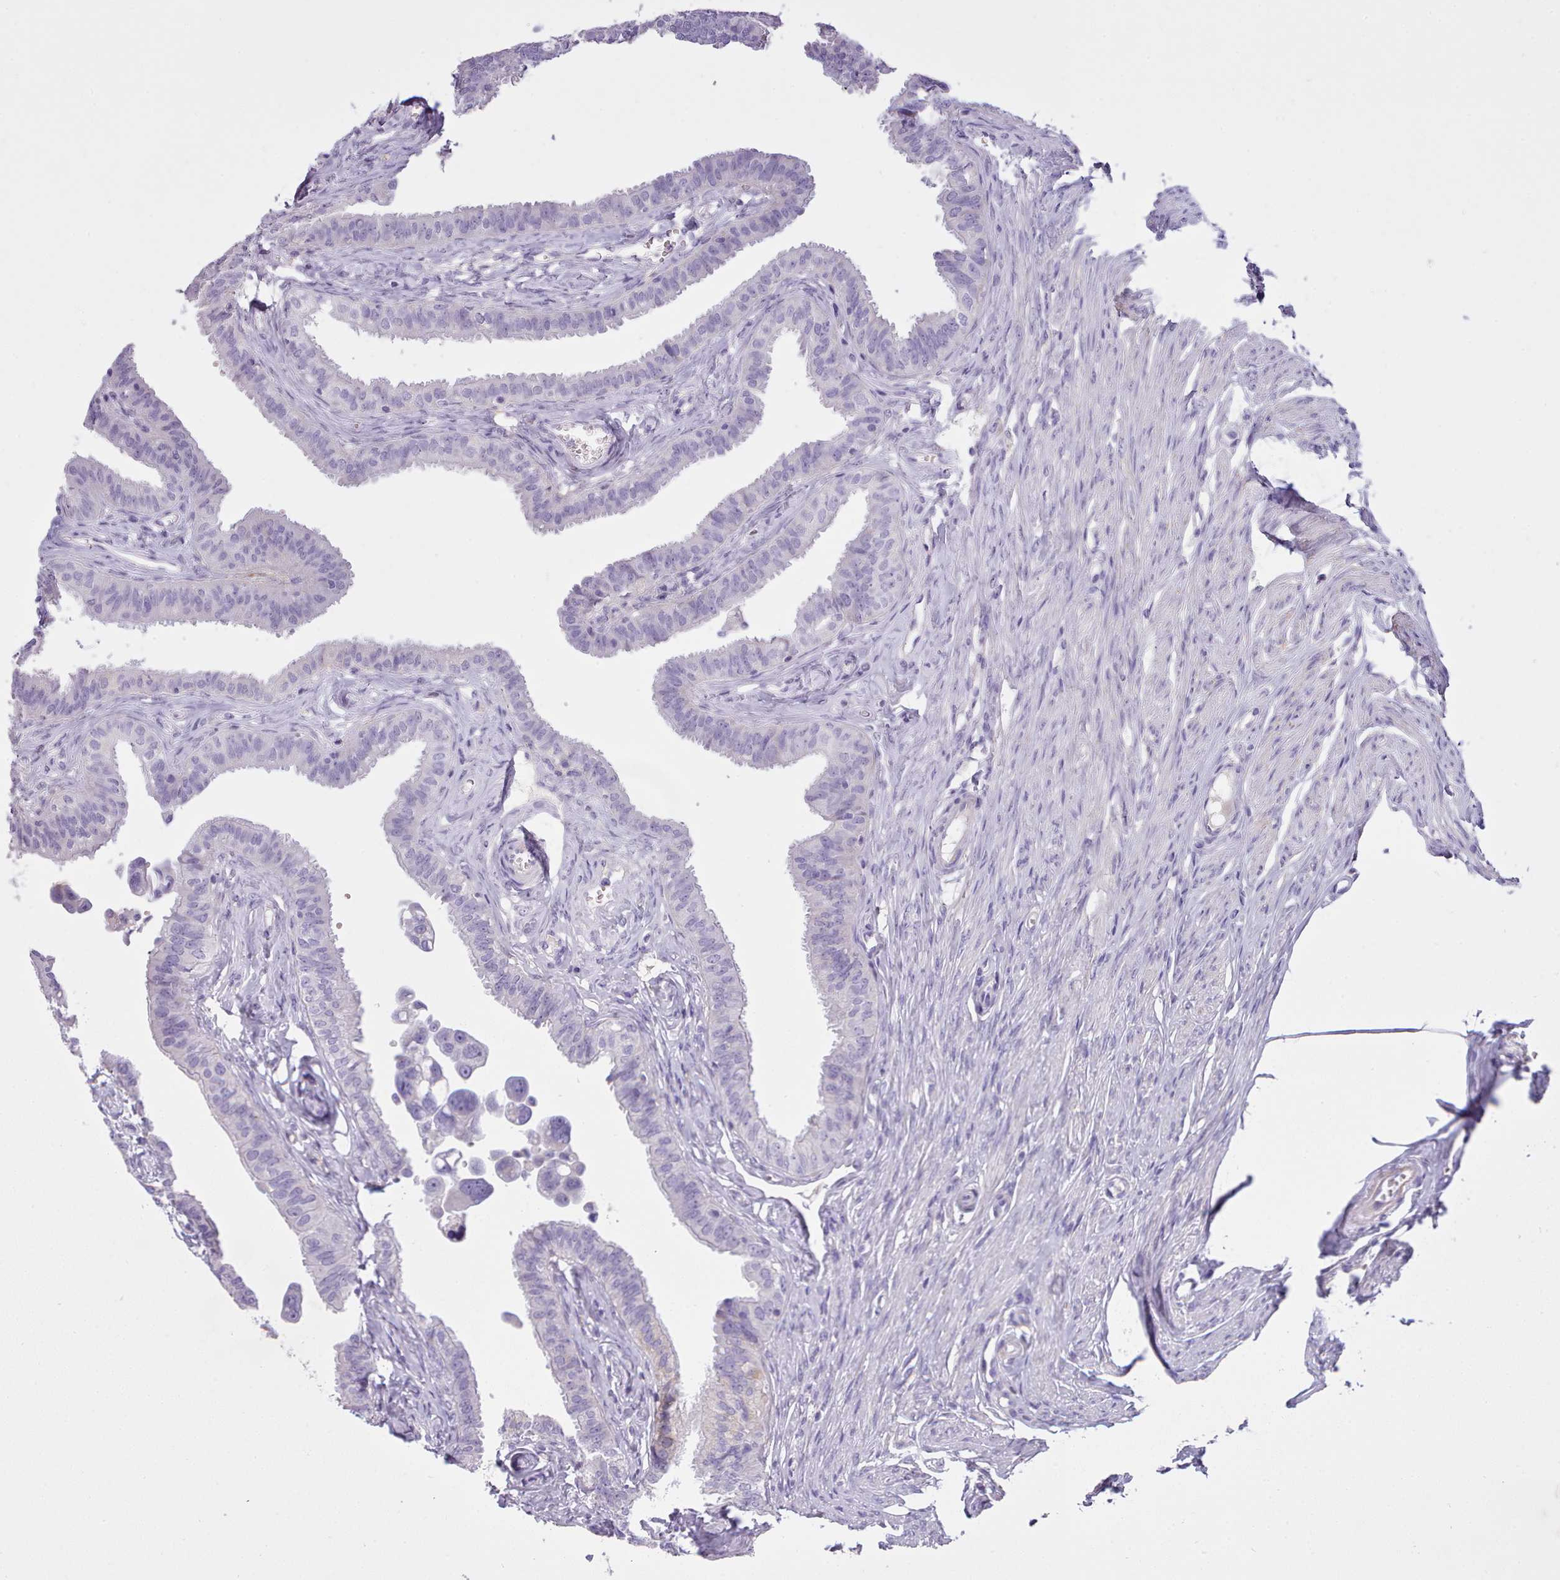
{"staining": {"intensity": "negative", "quantity": "none", "location": "none"}, "tissue": "fallopian tube", "cell_type": "Glandular cells", "image_type": "normal", "snomed": [{"axis": "morphology", "description": "Normal tissue, NOS"}, {"axis": "morphology", "description": "Carcinoma, NOS"}, {"axis": "topography", "description": "Fallopian tube"}, {"axis": "topography", "description": "Ovary"}], "caption": "This is a histopathology image of immunohistochemistry staining of unremarkable fallopian tube, which shows no expression in glandular cells.", "gene": "CYP2A13", "patient": {"sex": "female", "age": 59}}